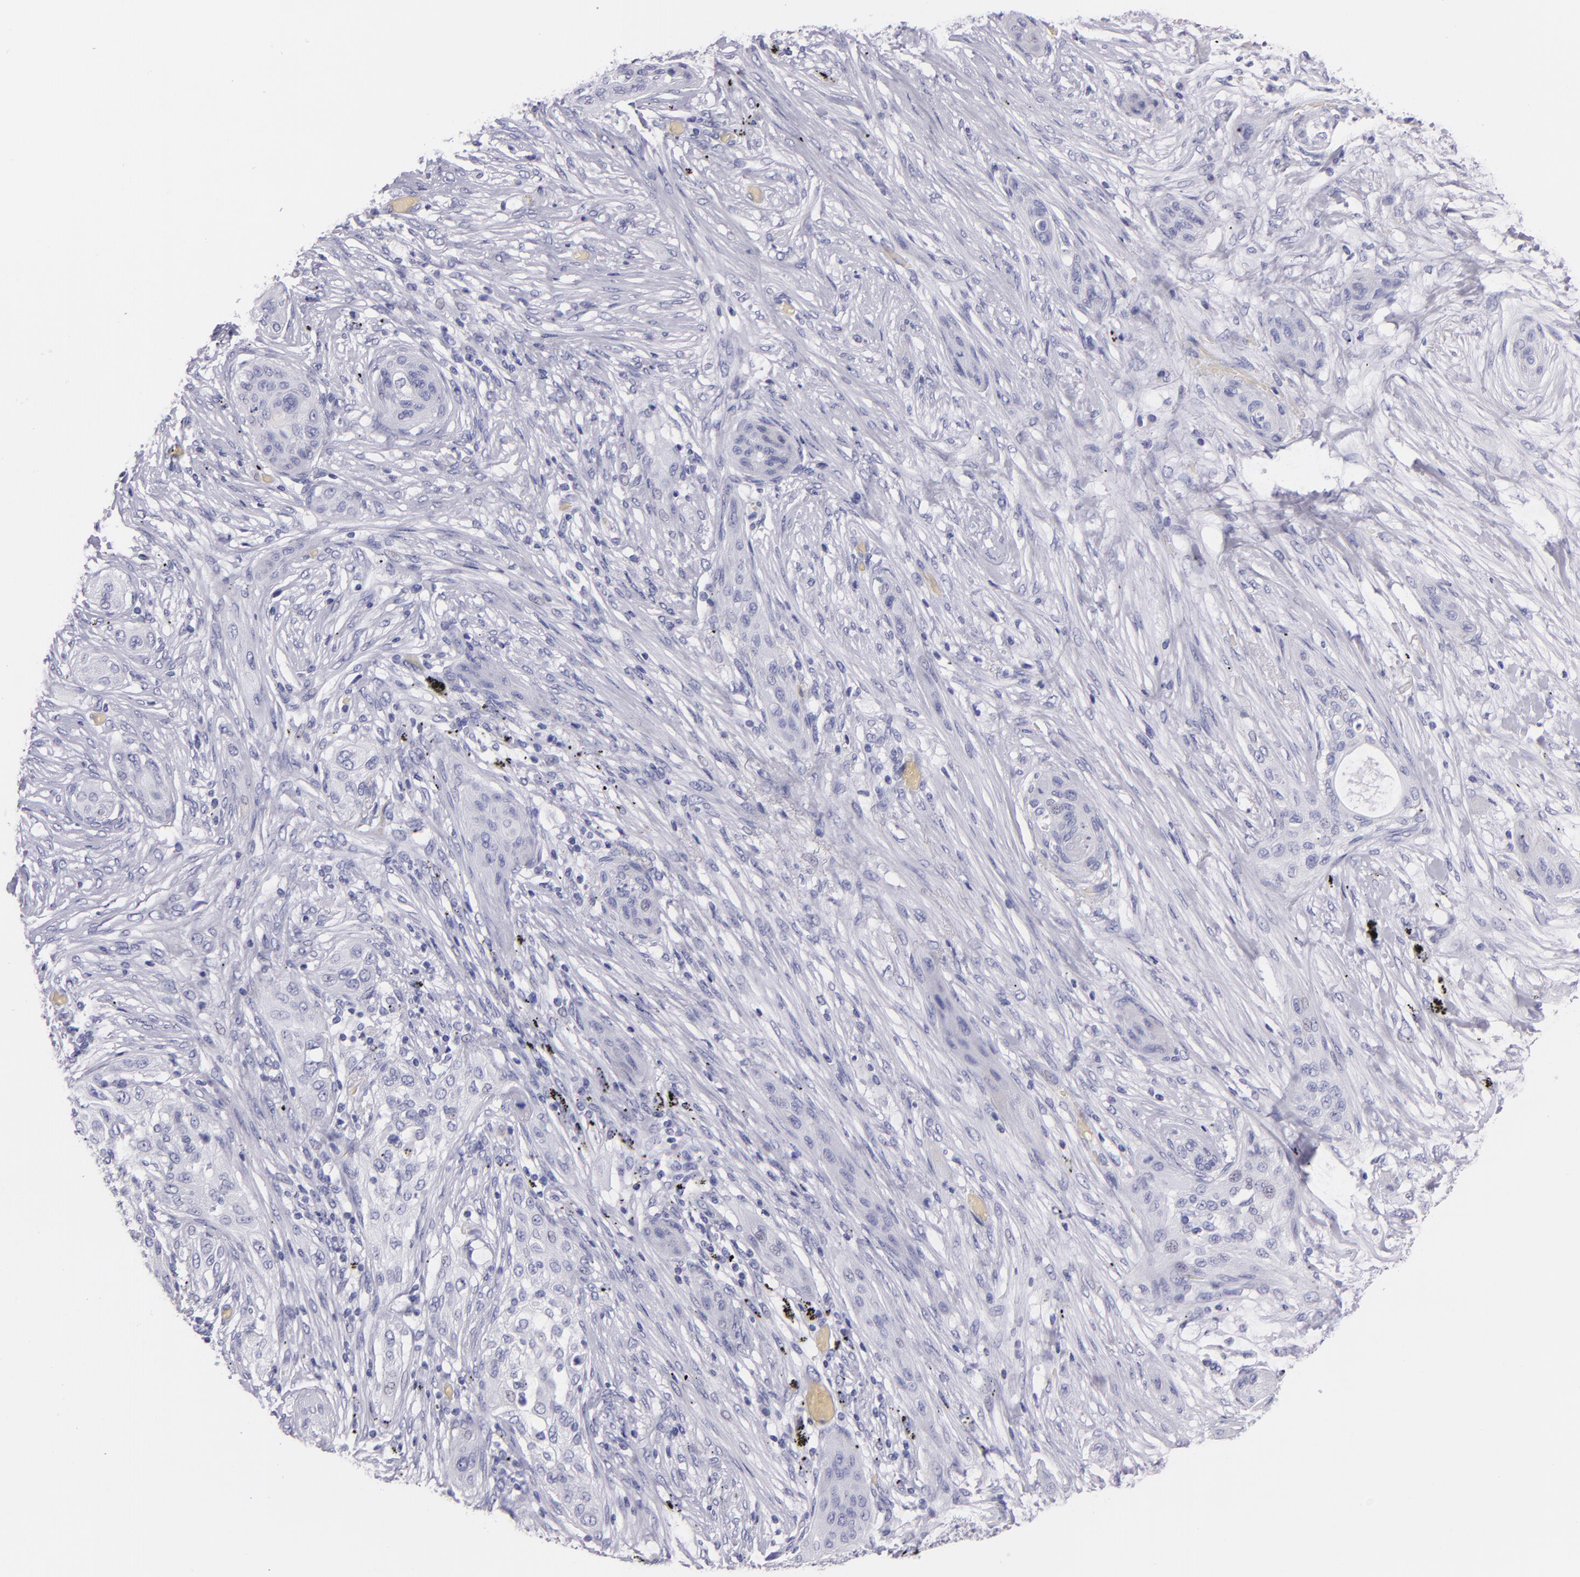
{"staining": {"intensity": "negative", "quantity": "none", "location": "none"}, "tissue": "lung cancer", "cell_type": "Tumor cells", "image_type": "cancer", "snomed": [{"axis": "morphology", "description": "Squamous cell carcinoma, NOS"}, {"axis": "topography", "description": "Lung"}], "caption": "A high-resolution micrograph shows immunohistochemistry (IHC) staining of squamous cell carcinoma (lung), which displays no significant expression in tumor cells.", "gene": "MUC5AC", "patient": {"sex": "female", "age": 47}}